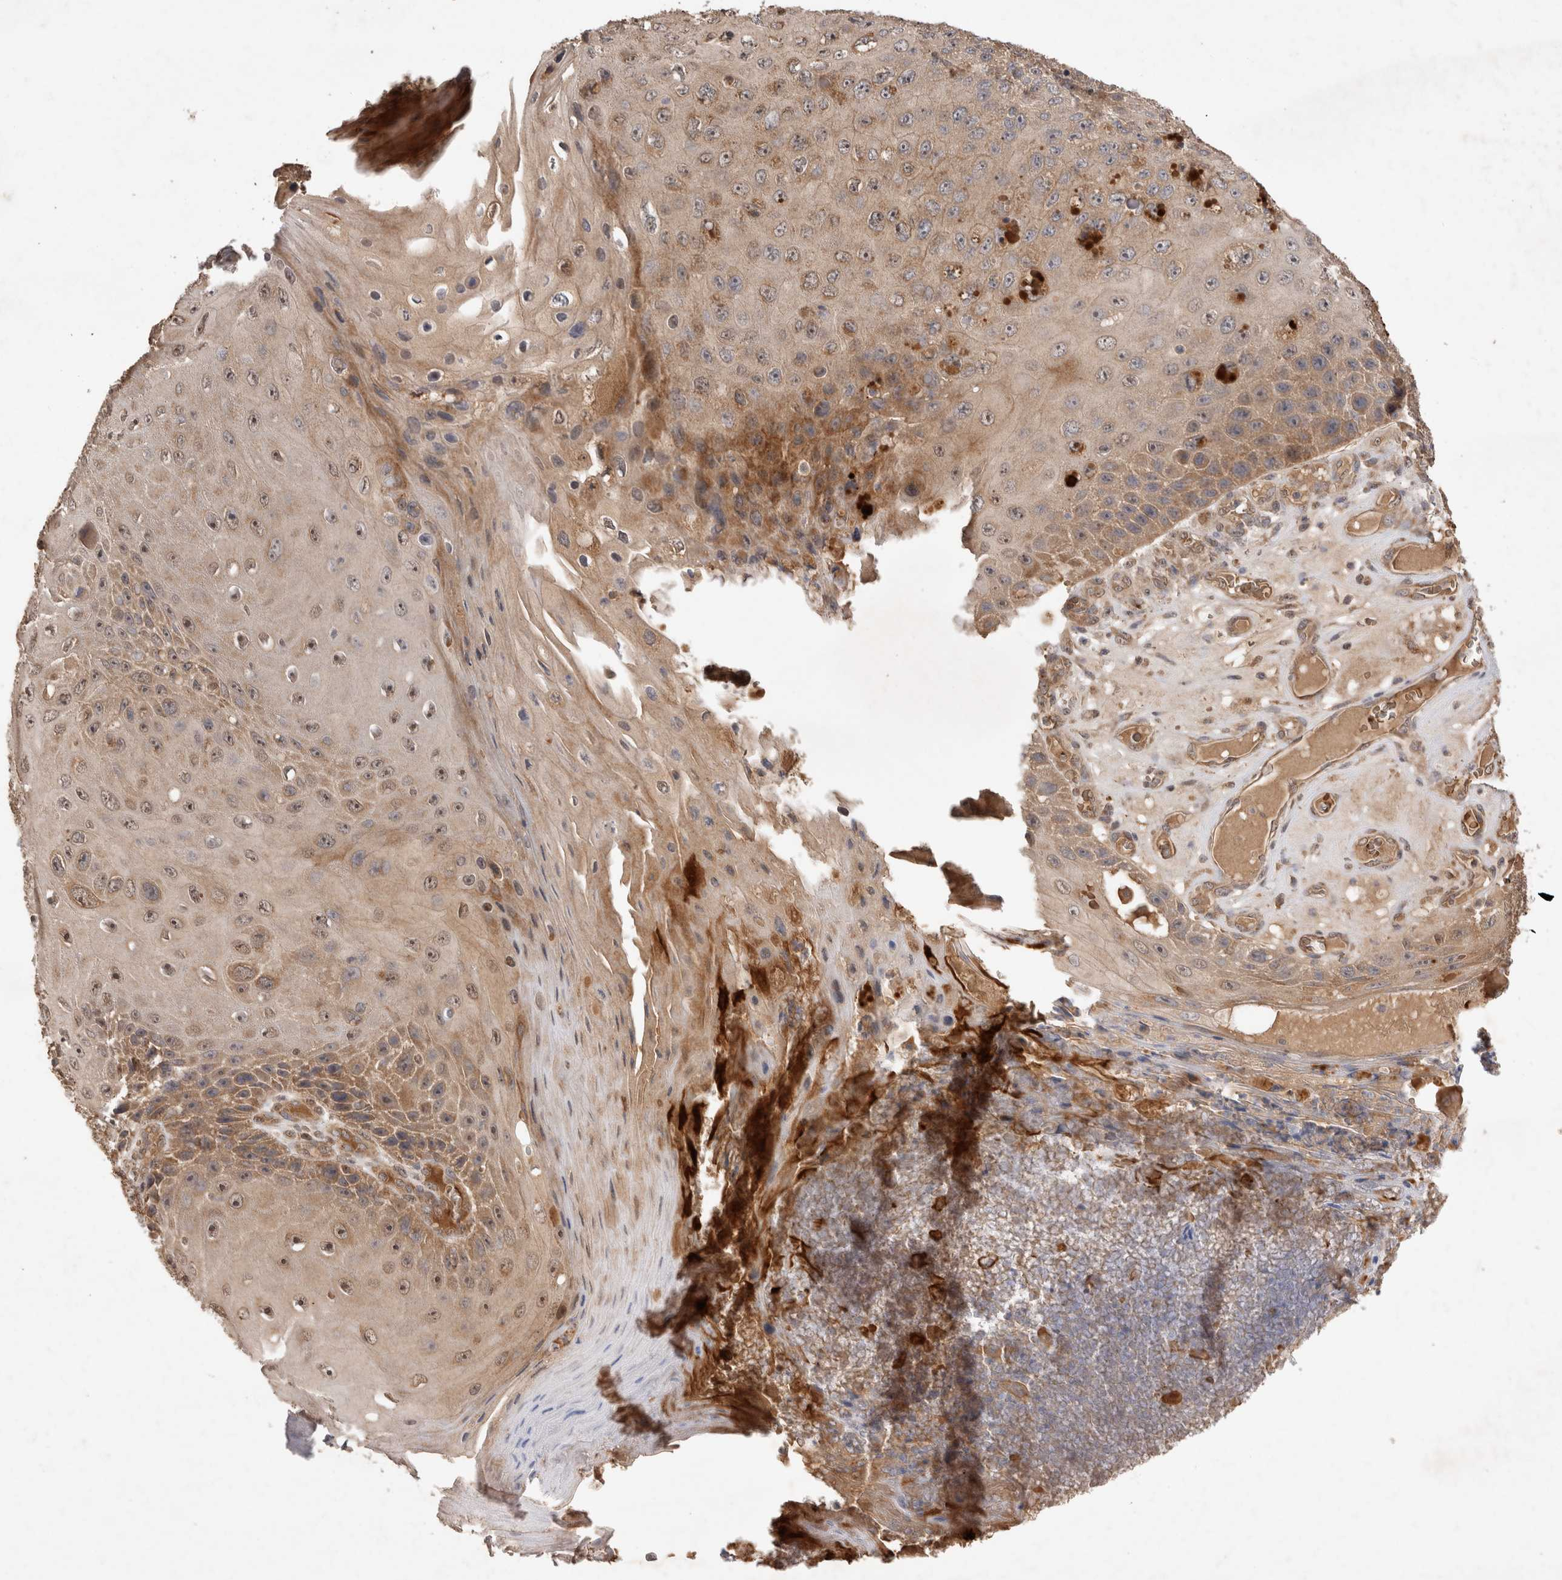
{"staining": {"intensity": "moderate", "quantity": "25%-75%", "location": "cytoplasmic/membranous,nuclear"}, "tissue": "skin cancer", "cell_type": "Tumor cells", "image_type": "cancer", "snomed": [{"axis": "morphology", "description": "Squamous cell carcinoma, NOS"}, {"axis": "topography", "description": "Skin"}], "caption": "Skin cancer (squamous cell carcinoma) stained with immunohistochemistry exhibits moderate cytoplasmic/membranous and nuclear staining in approximately 25%-75% of tumor cells.", "gene": "FAM221A", "patient": {"sex": "female", "age": 88}}